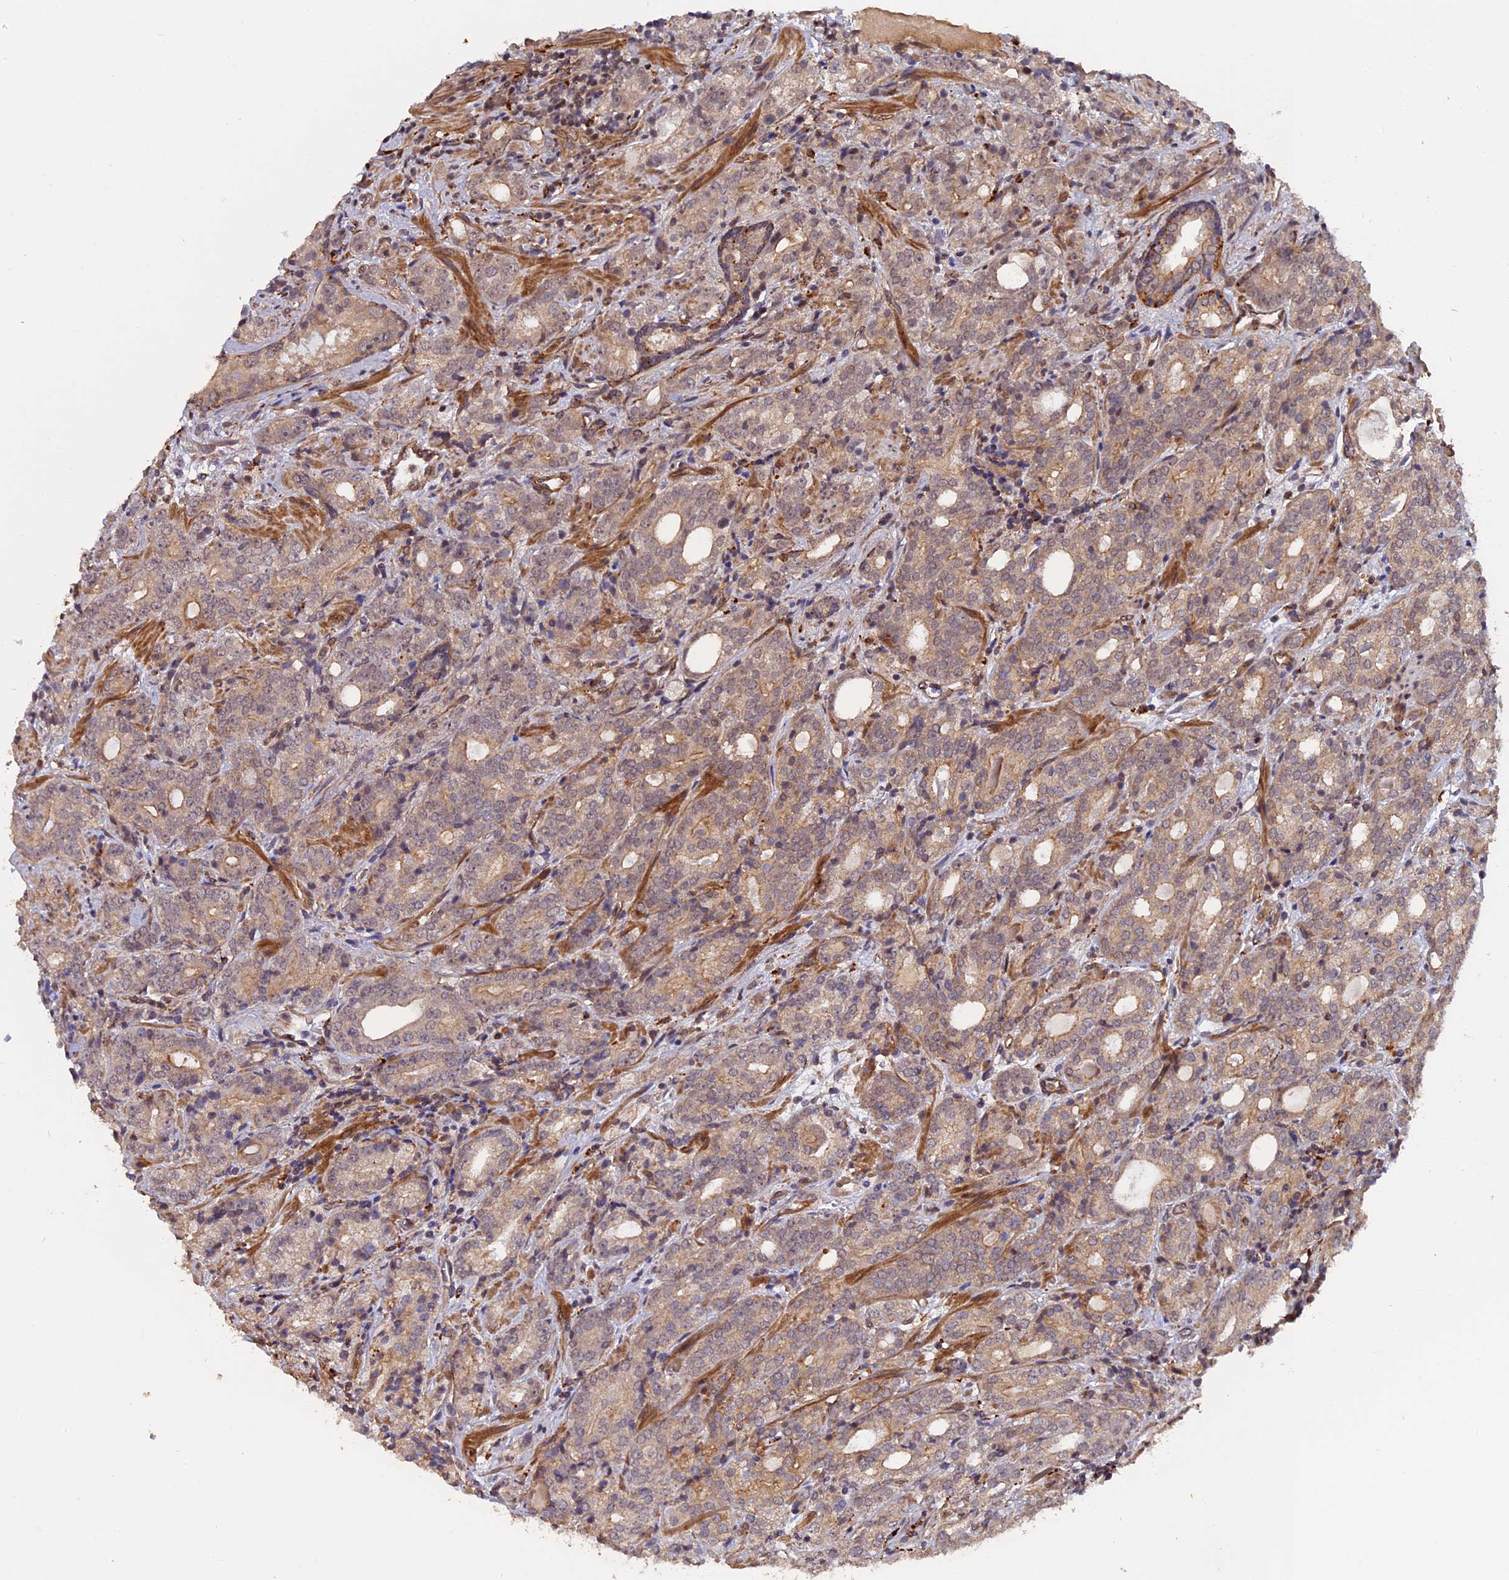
{"staining": {"intensity": "weak", "quantity": "25%-75%", "location": "cytoplasmic/membranous"}, "tissue": "prostate cancer", "cell_type": "Tumor cells", "image_type": "cancer", "snomed": [{"axis": "morphology", "description": "Adenocarcinoma, High grade"}, {"axis": "topography", "description": "Prostate"}], "caption": "An image of human prostate high-grade adenocarcinoma stained for a protein demonstrates weak cytoplasmic/membranous brown staining in tumor cells. The protein is stained brown, and the nuclei are stained in blue (DAB (3,3'-diaminobenzidine) IHC with brightfield microscopy, high magnification).", "gene": "NOSIP", "patient": {"sex": "male", "age": 64}}